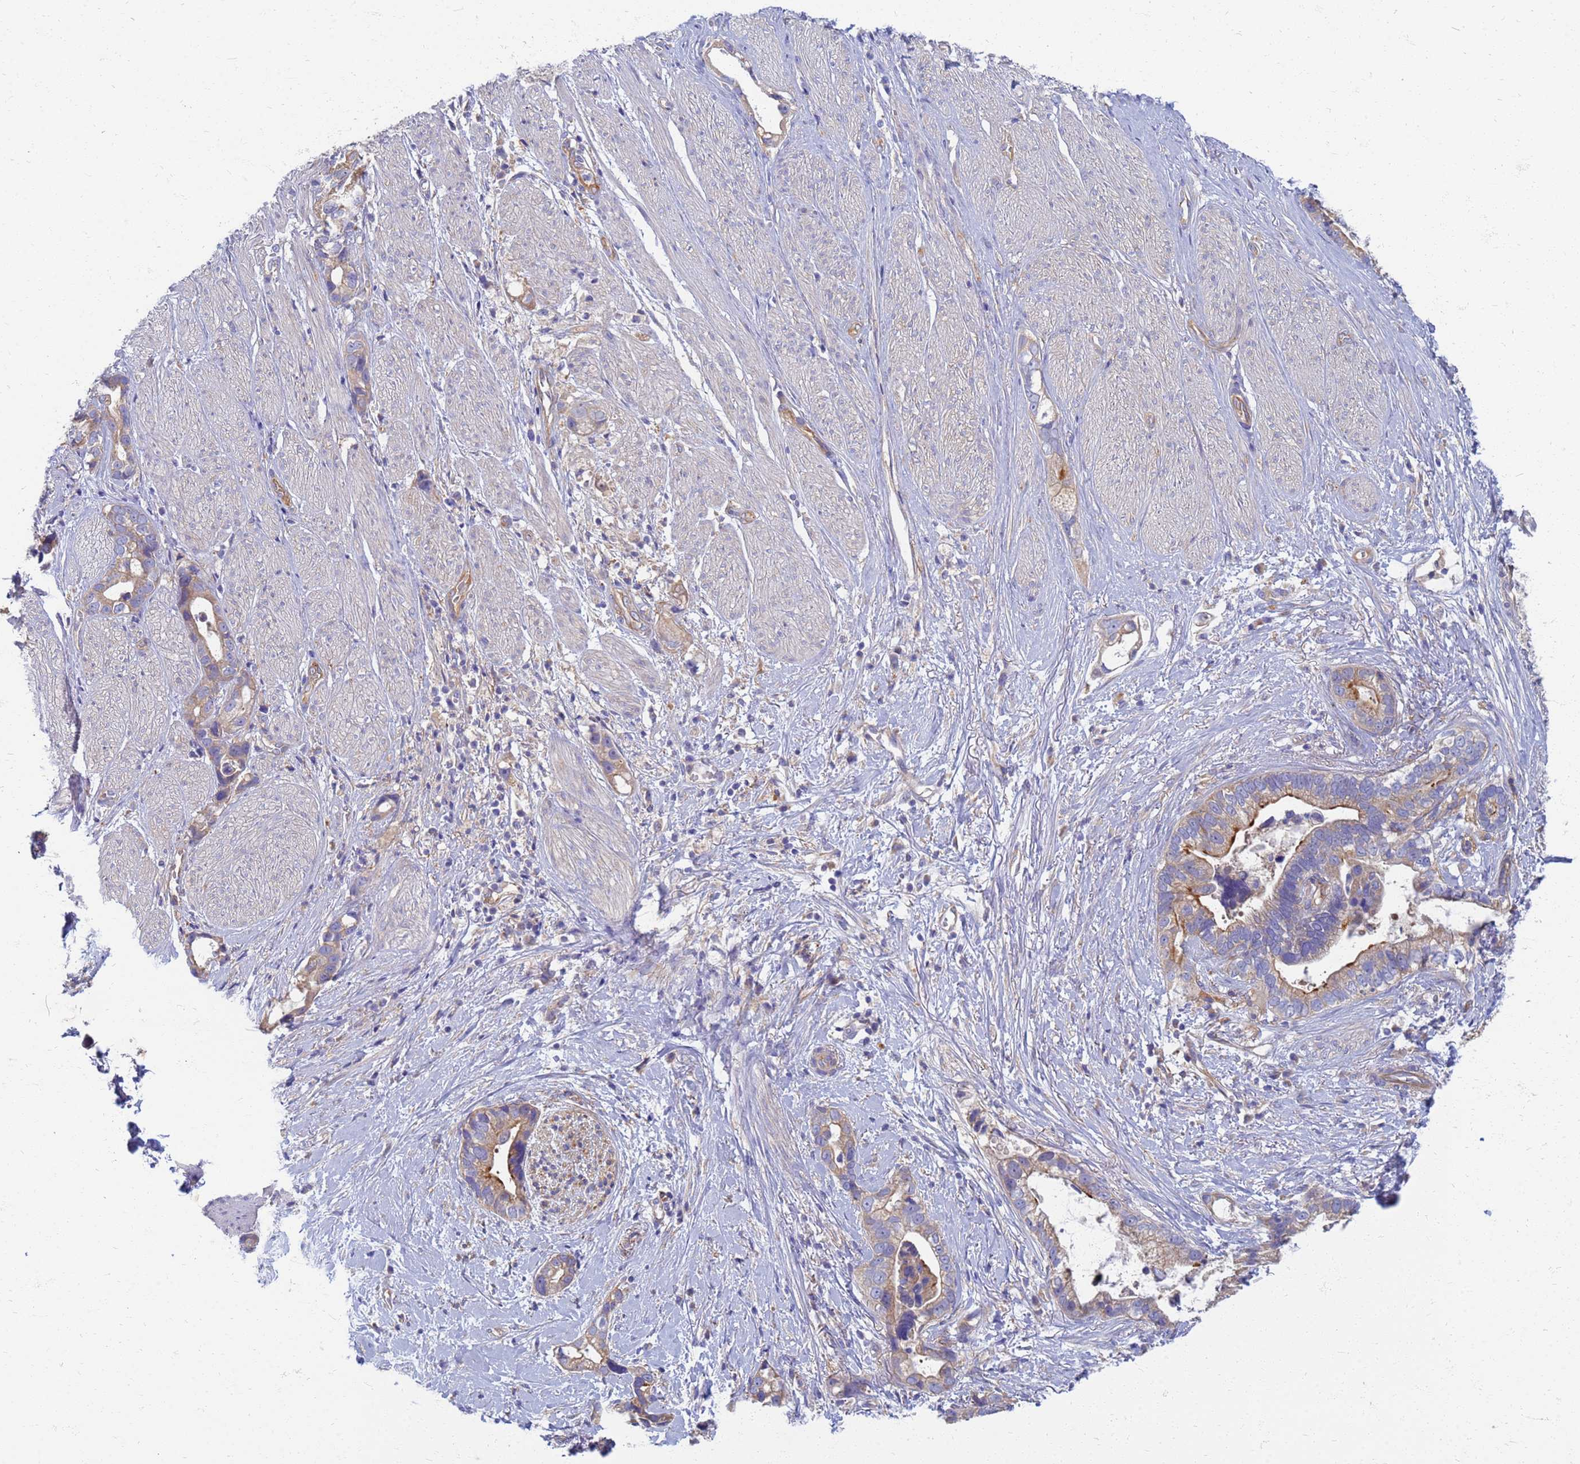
{"staining": {"intensity": "moderate", "quantity": "25%-75%", "location": "cytoplasmic/membranous"}, "tissue": "stomach cancer", "cell_type": "Tumor cells", "image_type": "cancer", "snomed": [{"axis": "morphology", "description": "Adenocarcinoma, NOS"}, {"axis": "topography", "description": "Stomach"}], "caption": "The micrograph reveals immunohistochemical staining of stomach cancer (adenocarcinoma). There is moderate cytoplasmic/membranous expression is appreciated in about 25%-75% of tumor cells.", "gene": "EEA1", "patient": {"sex": "male", "age": 55}}